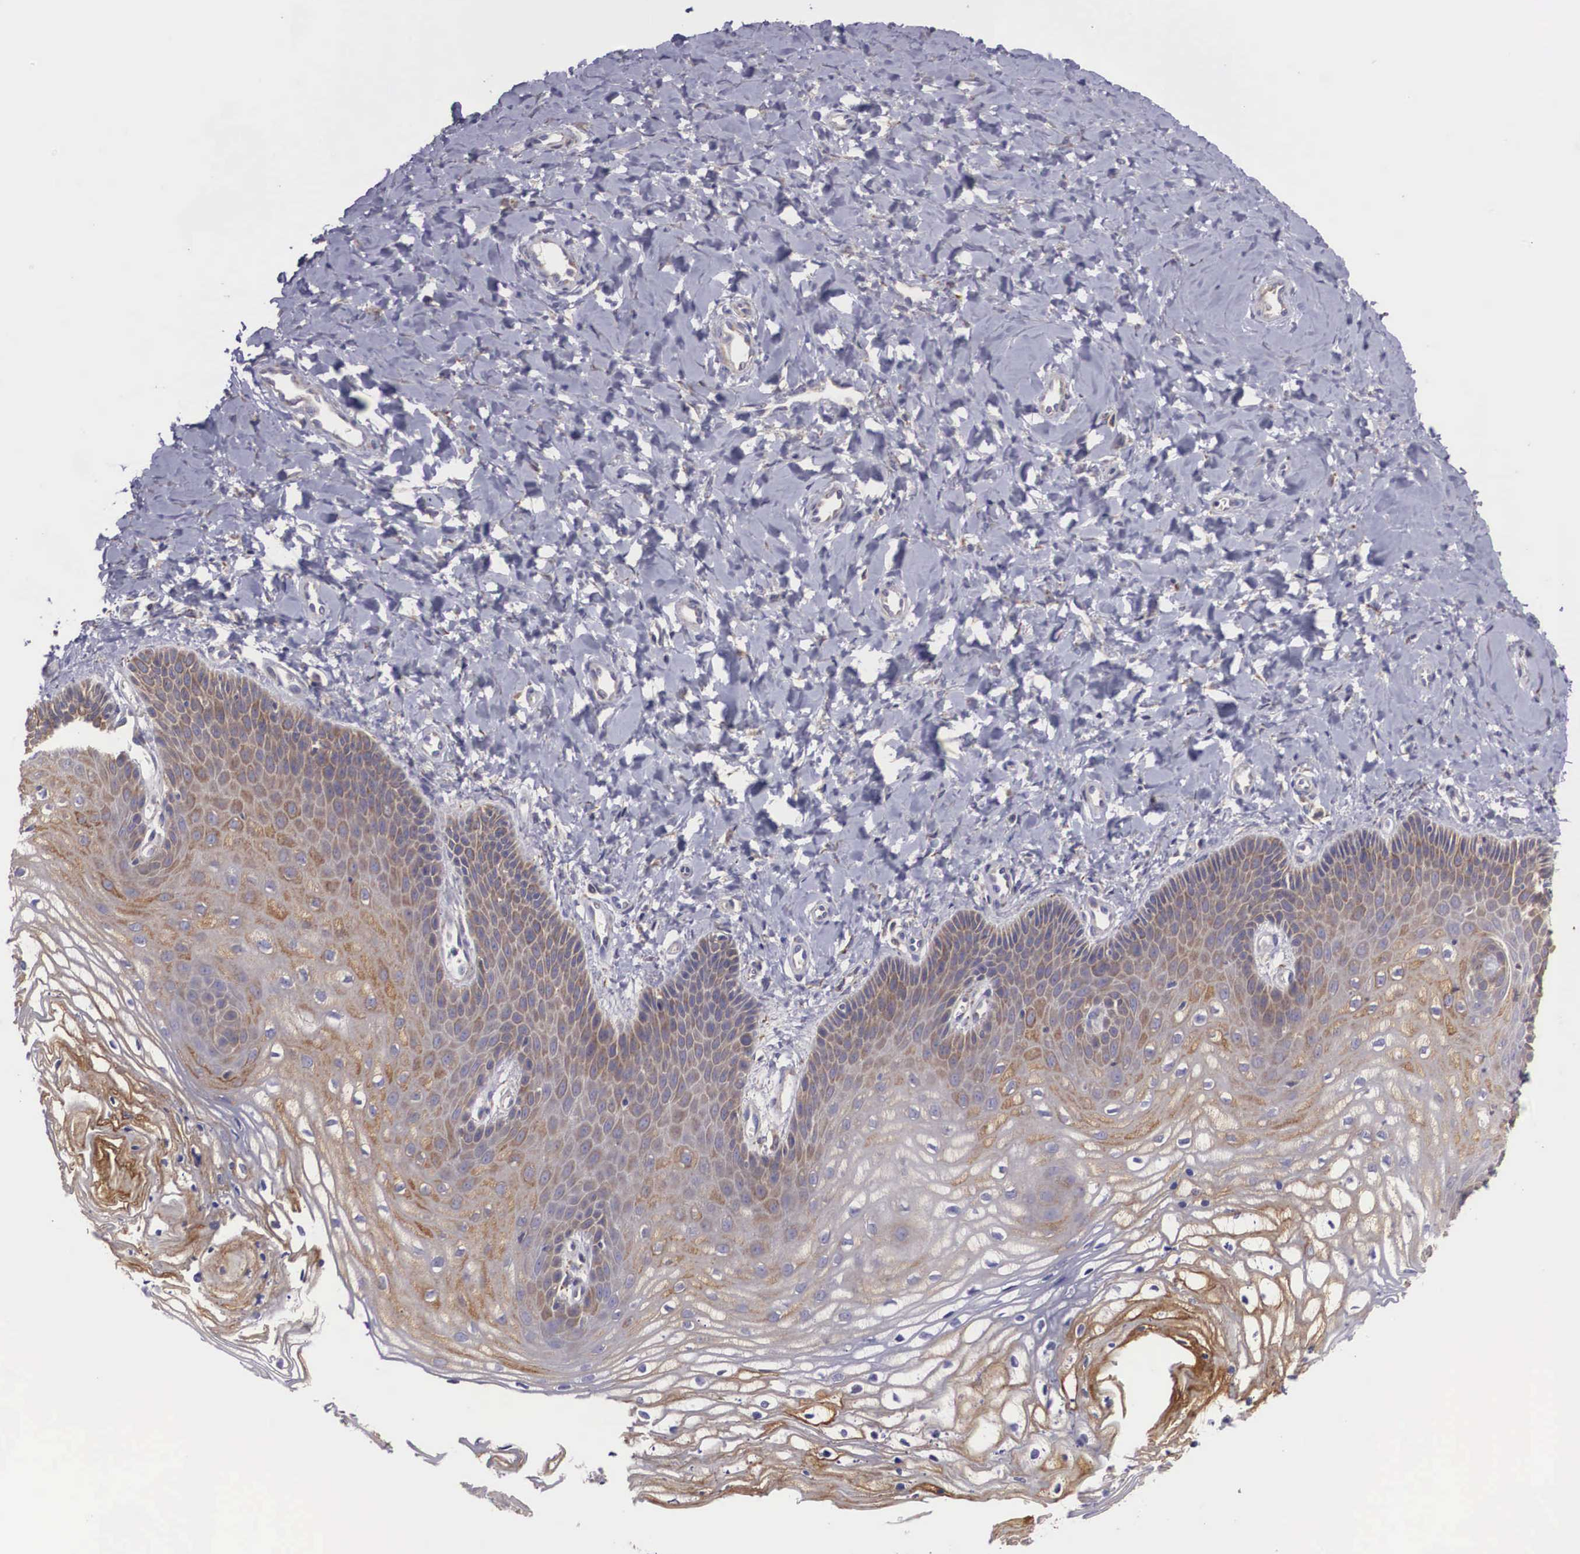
{"staining": {"intensity": "moderate", "quantity": "25%-75%", "location": "cytoplasmic/membranous"}, "tissue": "vagina", "cell_type": "Squamous epithelial cells", "image_type": "normal", "snomed": [{"axis": "morphology", "description": "Normal tissue, NOS"}, {"axis": "topography", "description": "Vagina"}], "caption": "An image showing moderate cytoplasmic/membranous positivity in approximately 25%-75% of squamous epithelial cells in unremarkable vagina, as visualized by brown immunohistochemical staining.", "gene": "NREP", "patient": {"sex": "female", "age": 68}}